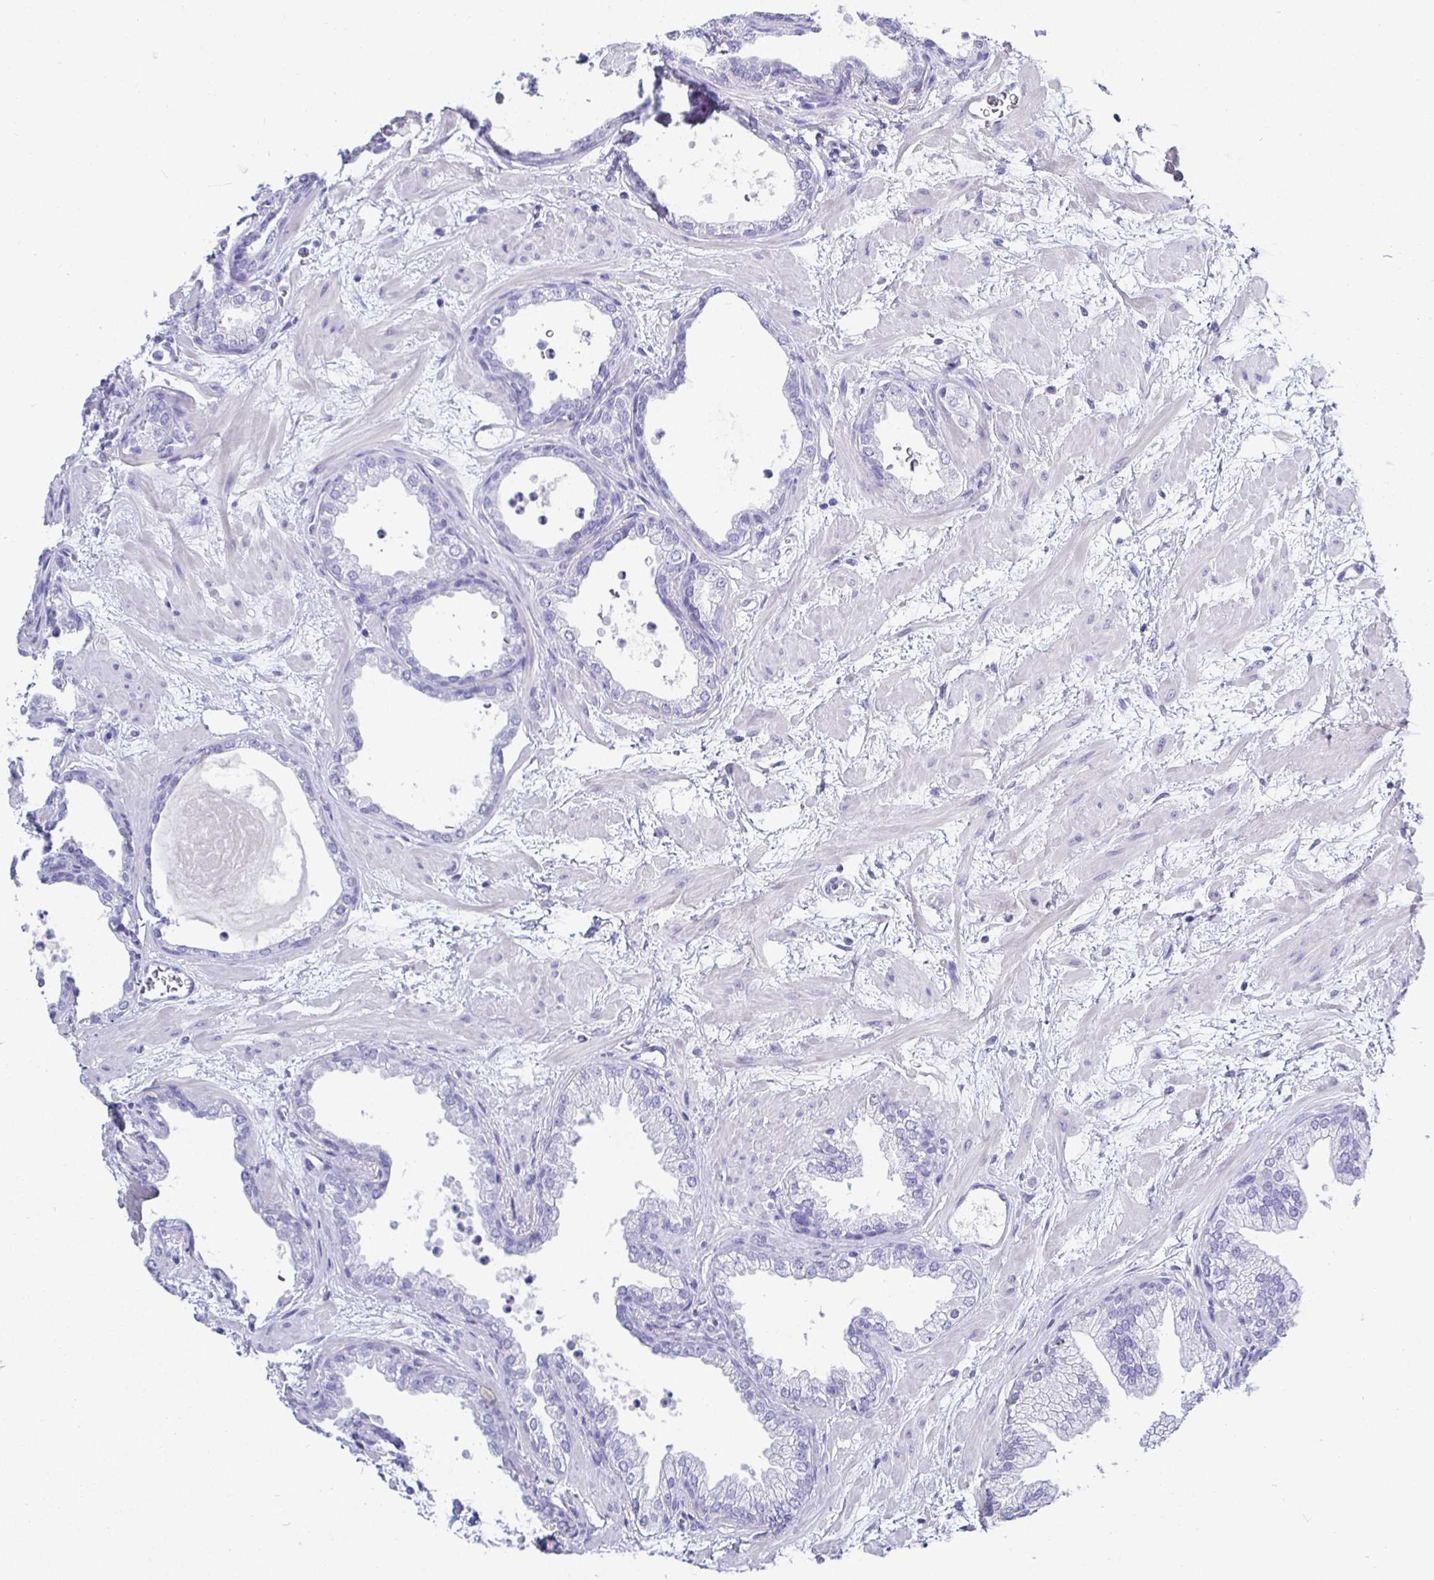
{"staining": {"intensity": "negative", "quantity": "none", "location": "none"}, "tissue": "prostate", "cell_type": "Glandular cells", "image_type": "normal", "snomed": [{"axis": "morphology", "description": "Normal tissue, NOS"}, {"axis": "topography", "description": "Prostate"}], "caption": "DAB (3,3'-diaminobenzidine) immunohistochemical staining of benign human prostate displays no significant positivity in glandular cells.", "gene": "TMEM241", "patient": {"sex": "male", "age": 37}}